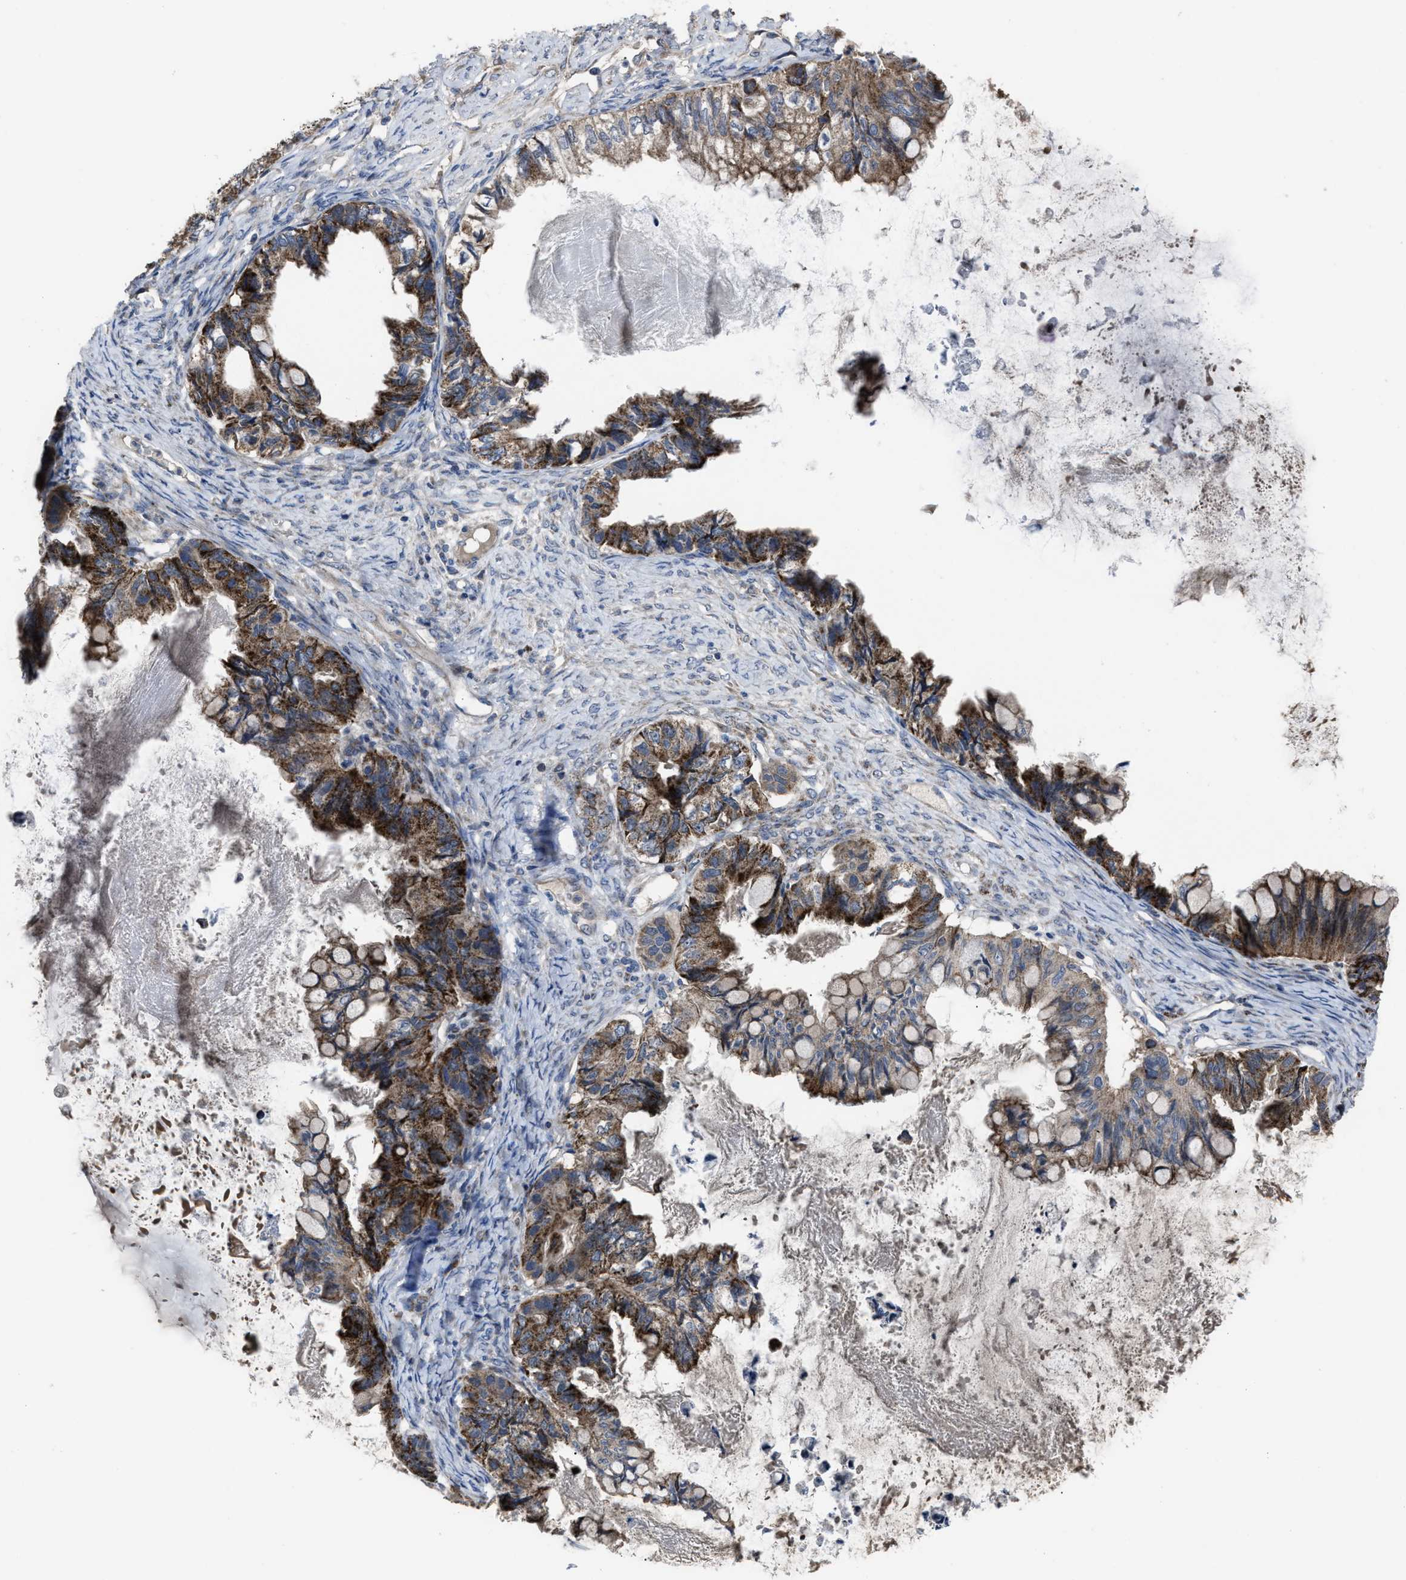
{"staining": {"intensity": "strong", "quantity": ">75%", "location": "cytoplasmic/membranous"}, "tissue": "ovarian cancer", "cell_type": "Tumor cells", "image_type": "cancer", "snomed": [{"axis": "morphology", "description": "Cystadenocarcinoma, mucinous, NOS"}, {"axis": "topography", "description": "Ovary"}], "caption": "Human ovarian cancer (mucinous cystadenocarcinoma) stained for a protein (brown) reveals strong cytoplasmic/membranous positive expression in approximately >75% of tumor cells.", "gene": "PASK", "patient": {"sex": "female", "age": 80}}